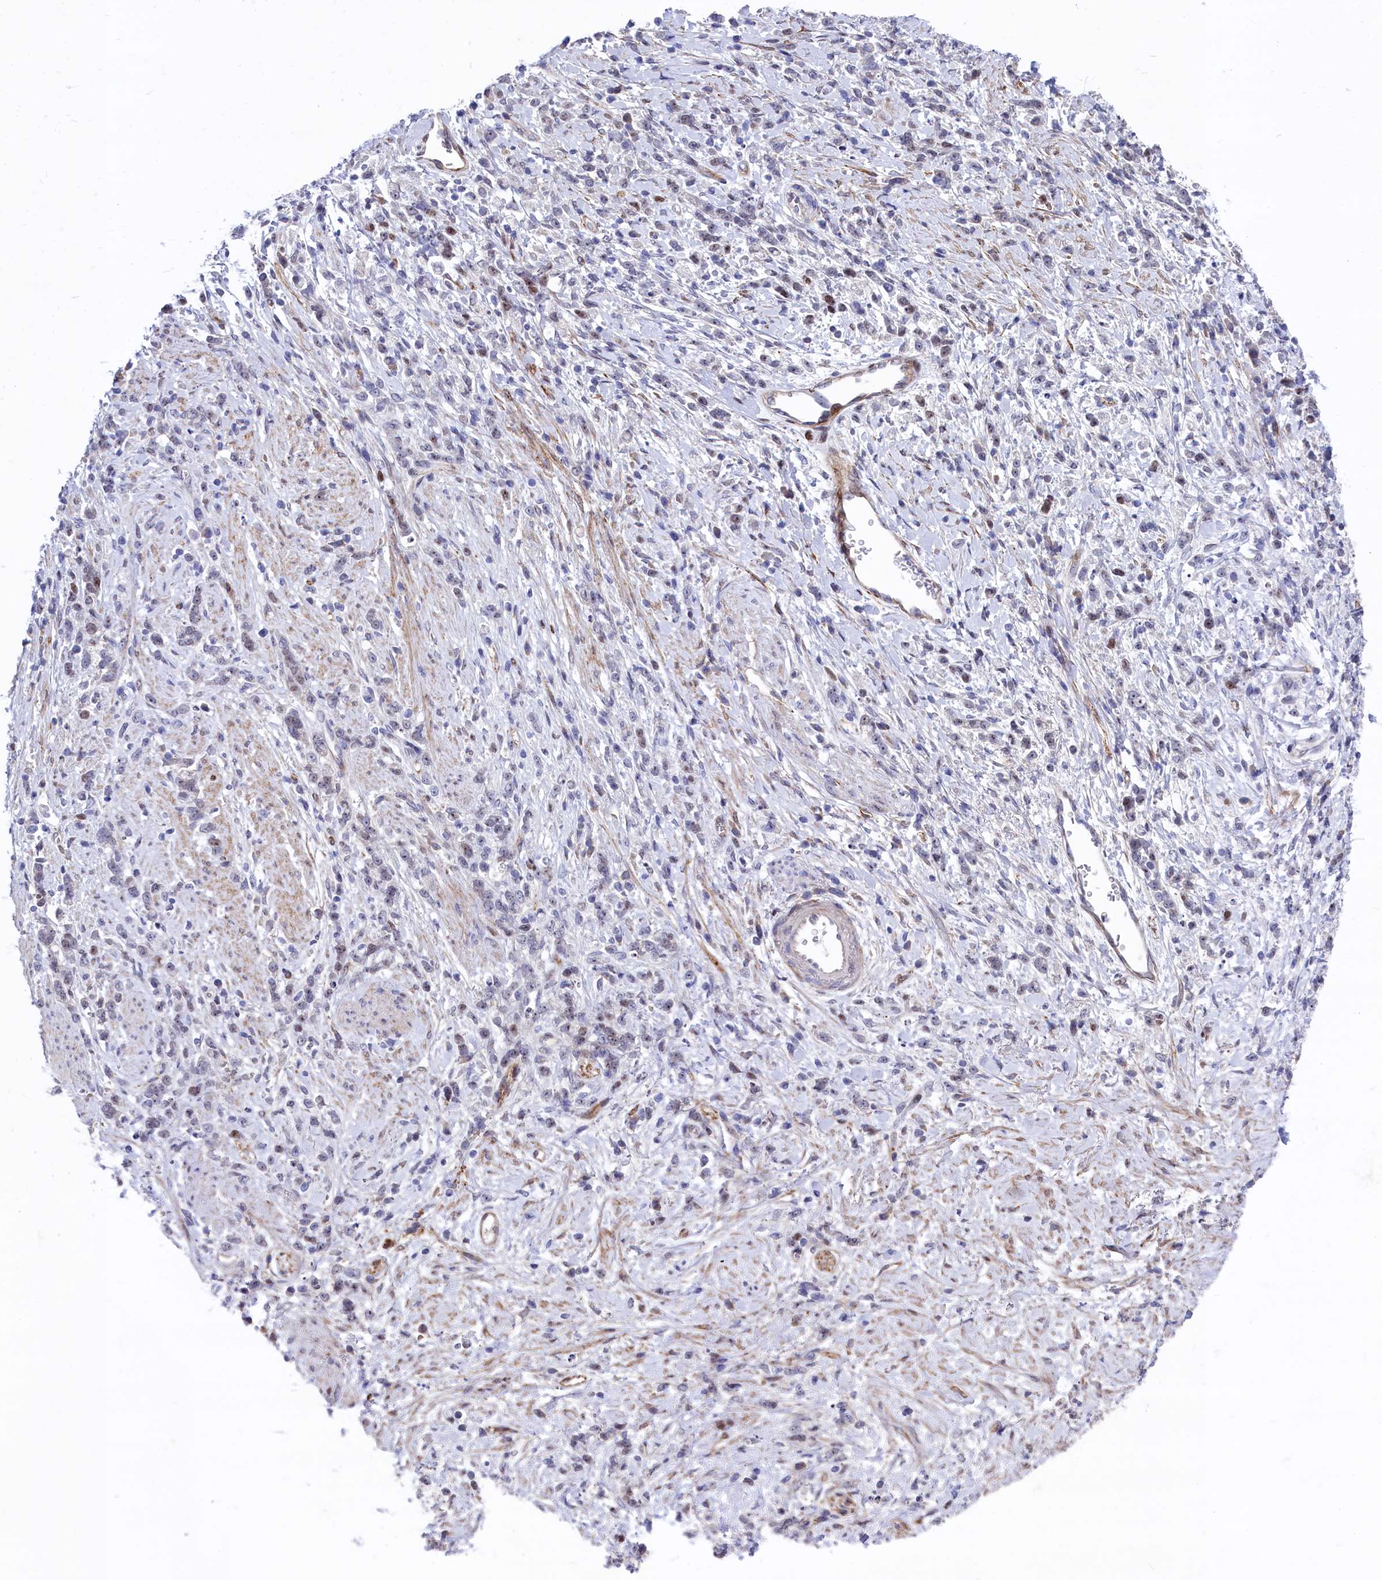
{"staining": {"intensity": "weak", "quantity": "<25%", "location": "nuclear"}, "tissue": "stomach cancer", "cell_type": "Tumor cells", "image_type": "cancer", "snomed": [{"axis": "morphology", "description": "Adenocarcinoma, NOS"}, {"axis": "topography", "description": "Stomach"}], "caption": "Tumor cells are negative for protein expression in human stomach cancer (adenocarcinoma).", "gene": "ASXL3", "patient": {"sex": "female", "age": 60}}